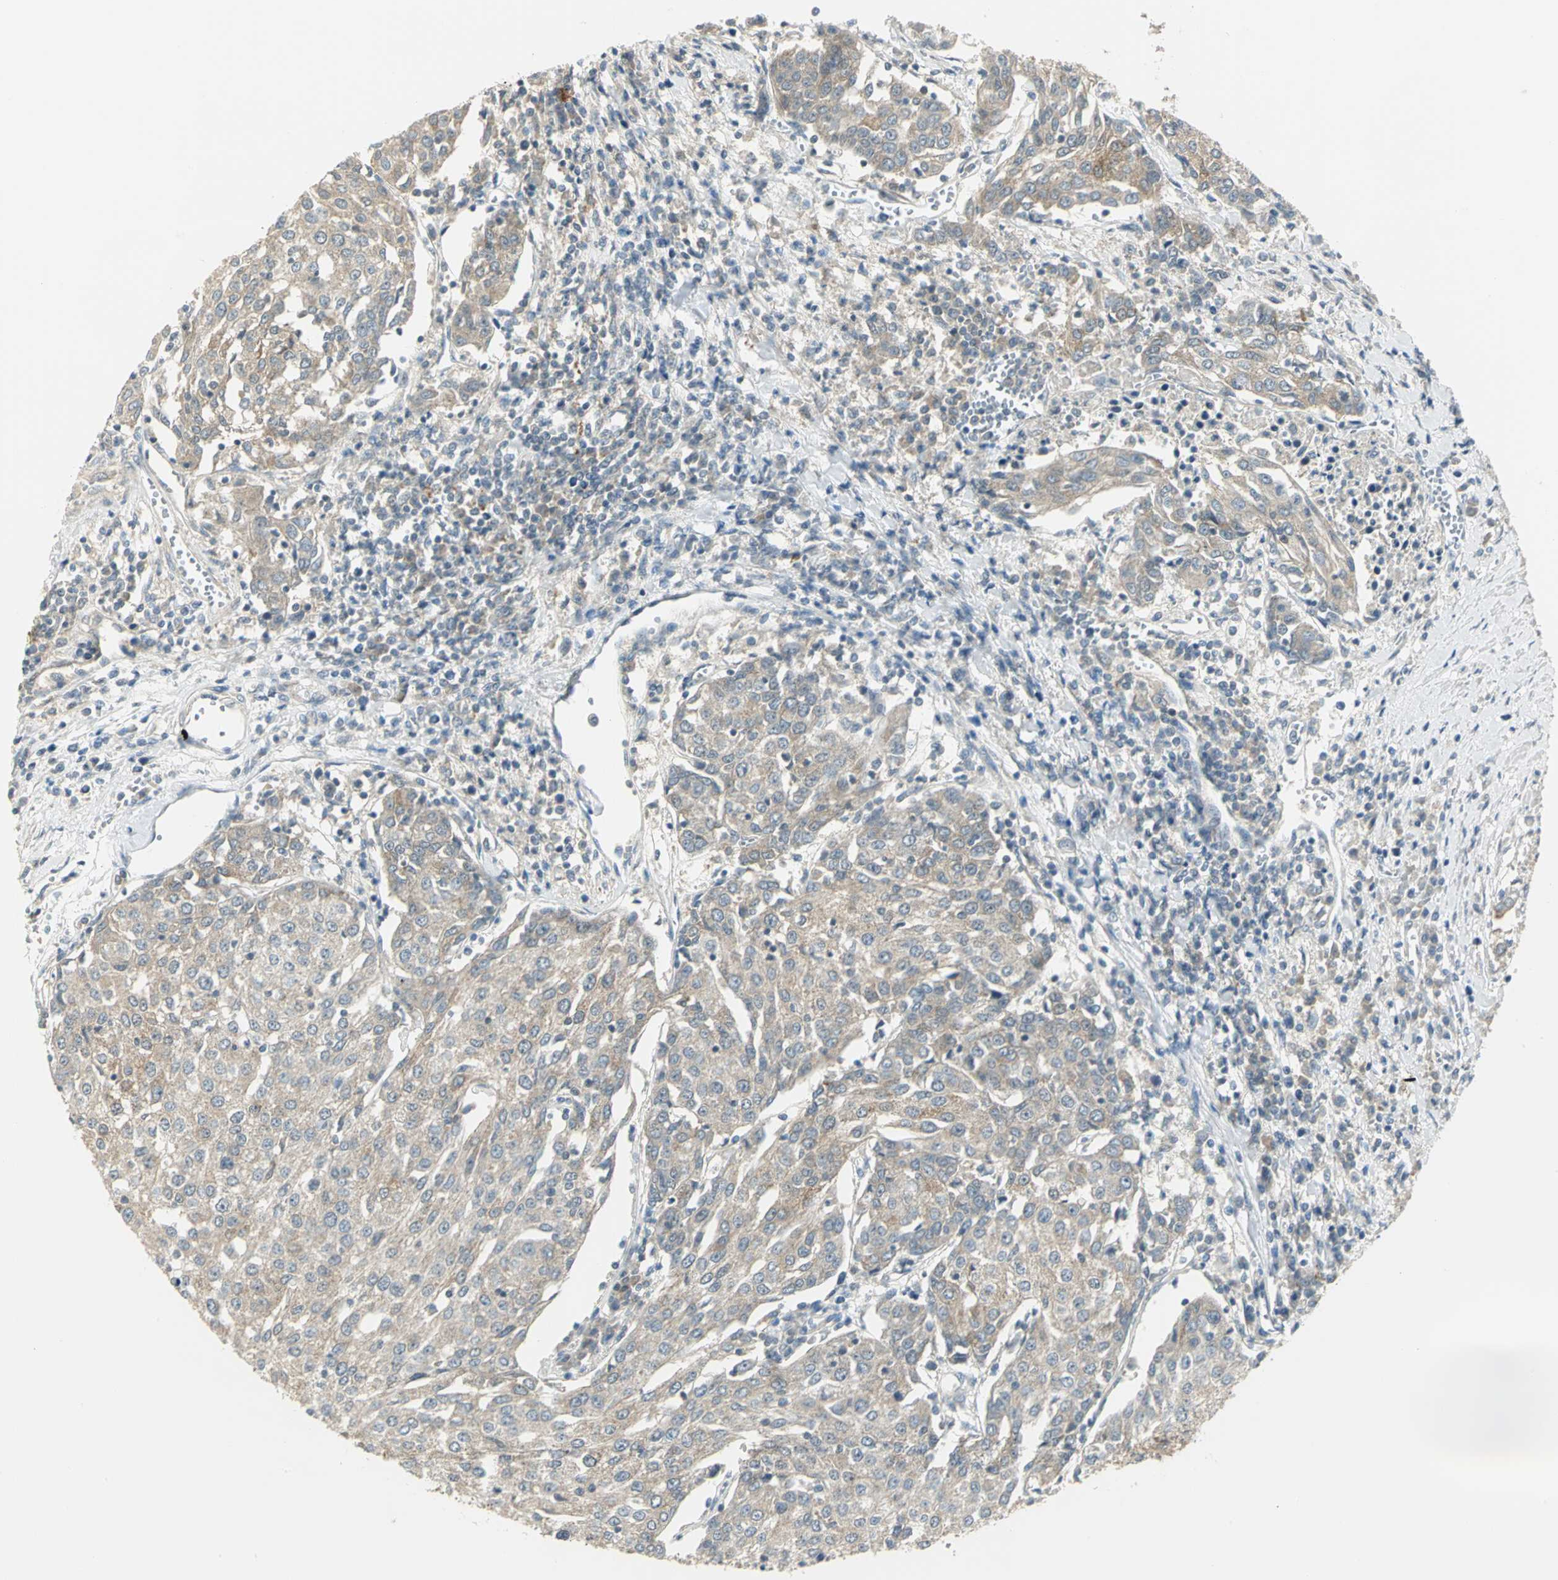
{"staining": {"intensity": "moderate", "quantity": ">75%", "location": "cytoplasmic/membranous"}, "tissue": "urothelial cancer", "cell_type": "Tumor cells", "image_type": "cancer", "snomed": [{"axis": "morphology", "description": "Urothelial carcinoma, High grade"}, {"axis": "topography", "description": "Urinary bladder"}], "caption": "This image demonstrates IHC staining of human high-grade urothelial carcinoma, with medium moderate cytoplasmic/membranous expression in approximately >75% of tumor cells.", "gene": "MAPK8IP3", "patient": {"sex": "female", "age": 85}}